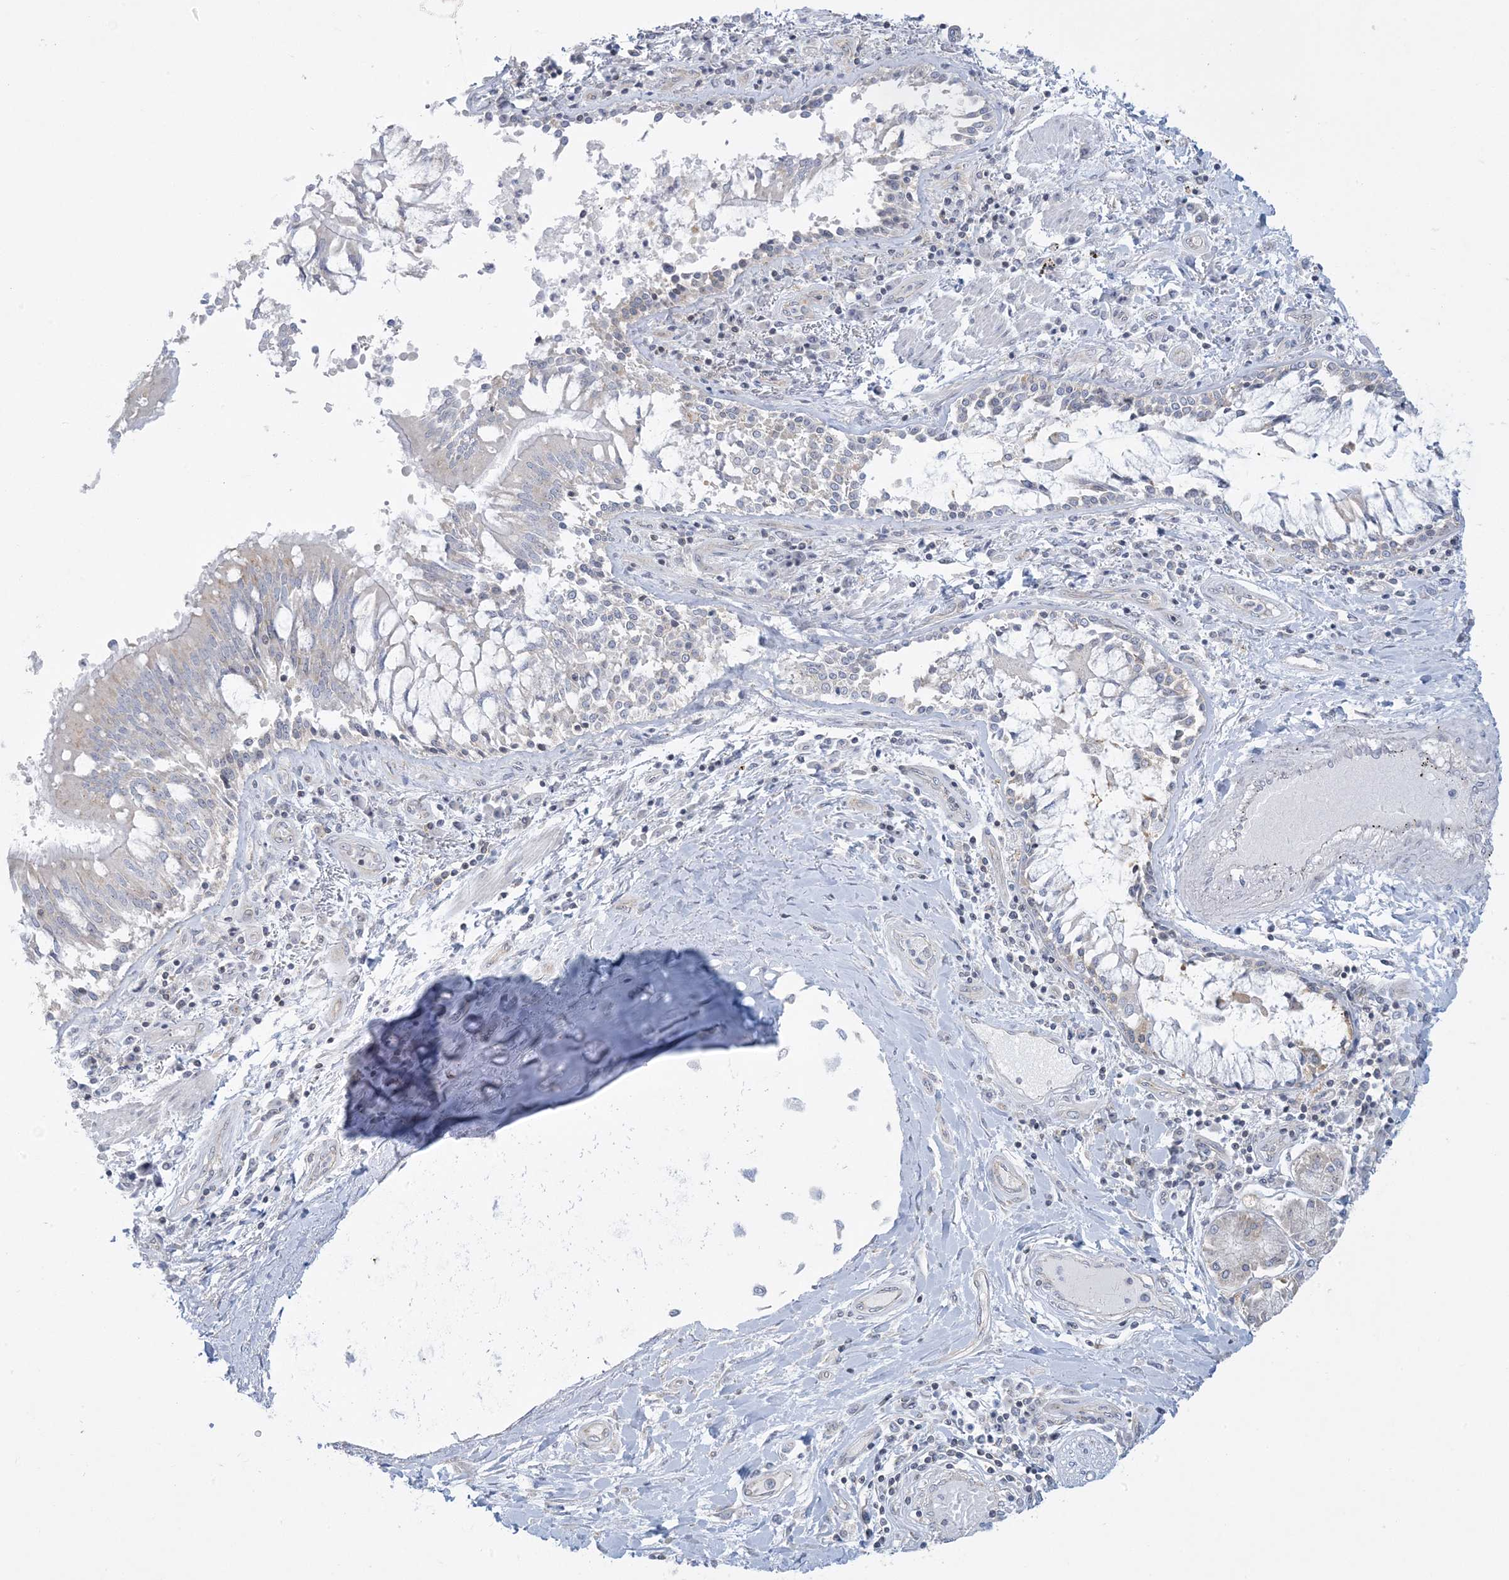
{"staining": {"intensity": "negative", "quantity": "none", "location": "none"}, "tissue": "adipose tissue", "cell_type": "Adipocytes", "image_type": "normal", "snomed": [{"axis": "morphology", "description": "Normal tissue, NOS"}, {"axis": "topography", "description": "Cartilage tissue"}, {"axis": "topography", "description": "Bronchus"}, {"axis": "topography", "description": "Lung"}, {"axis": "topography", "description": "Peripheral nerve tissue"}], "caption": "Immunohistochemistry micrograph of unremarkable human adipose tissue stained for a protein (brown), which displays no staining in adipocytes.", "gene": "SLAMF9", "patient": {"sex": "female", "age": 49}}